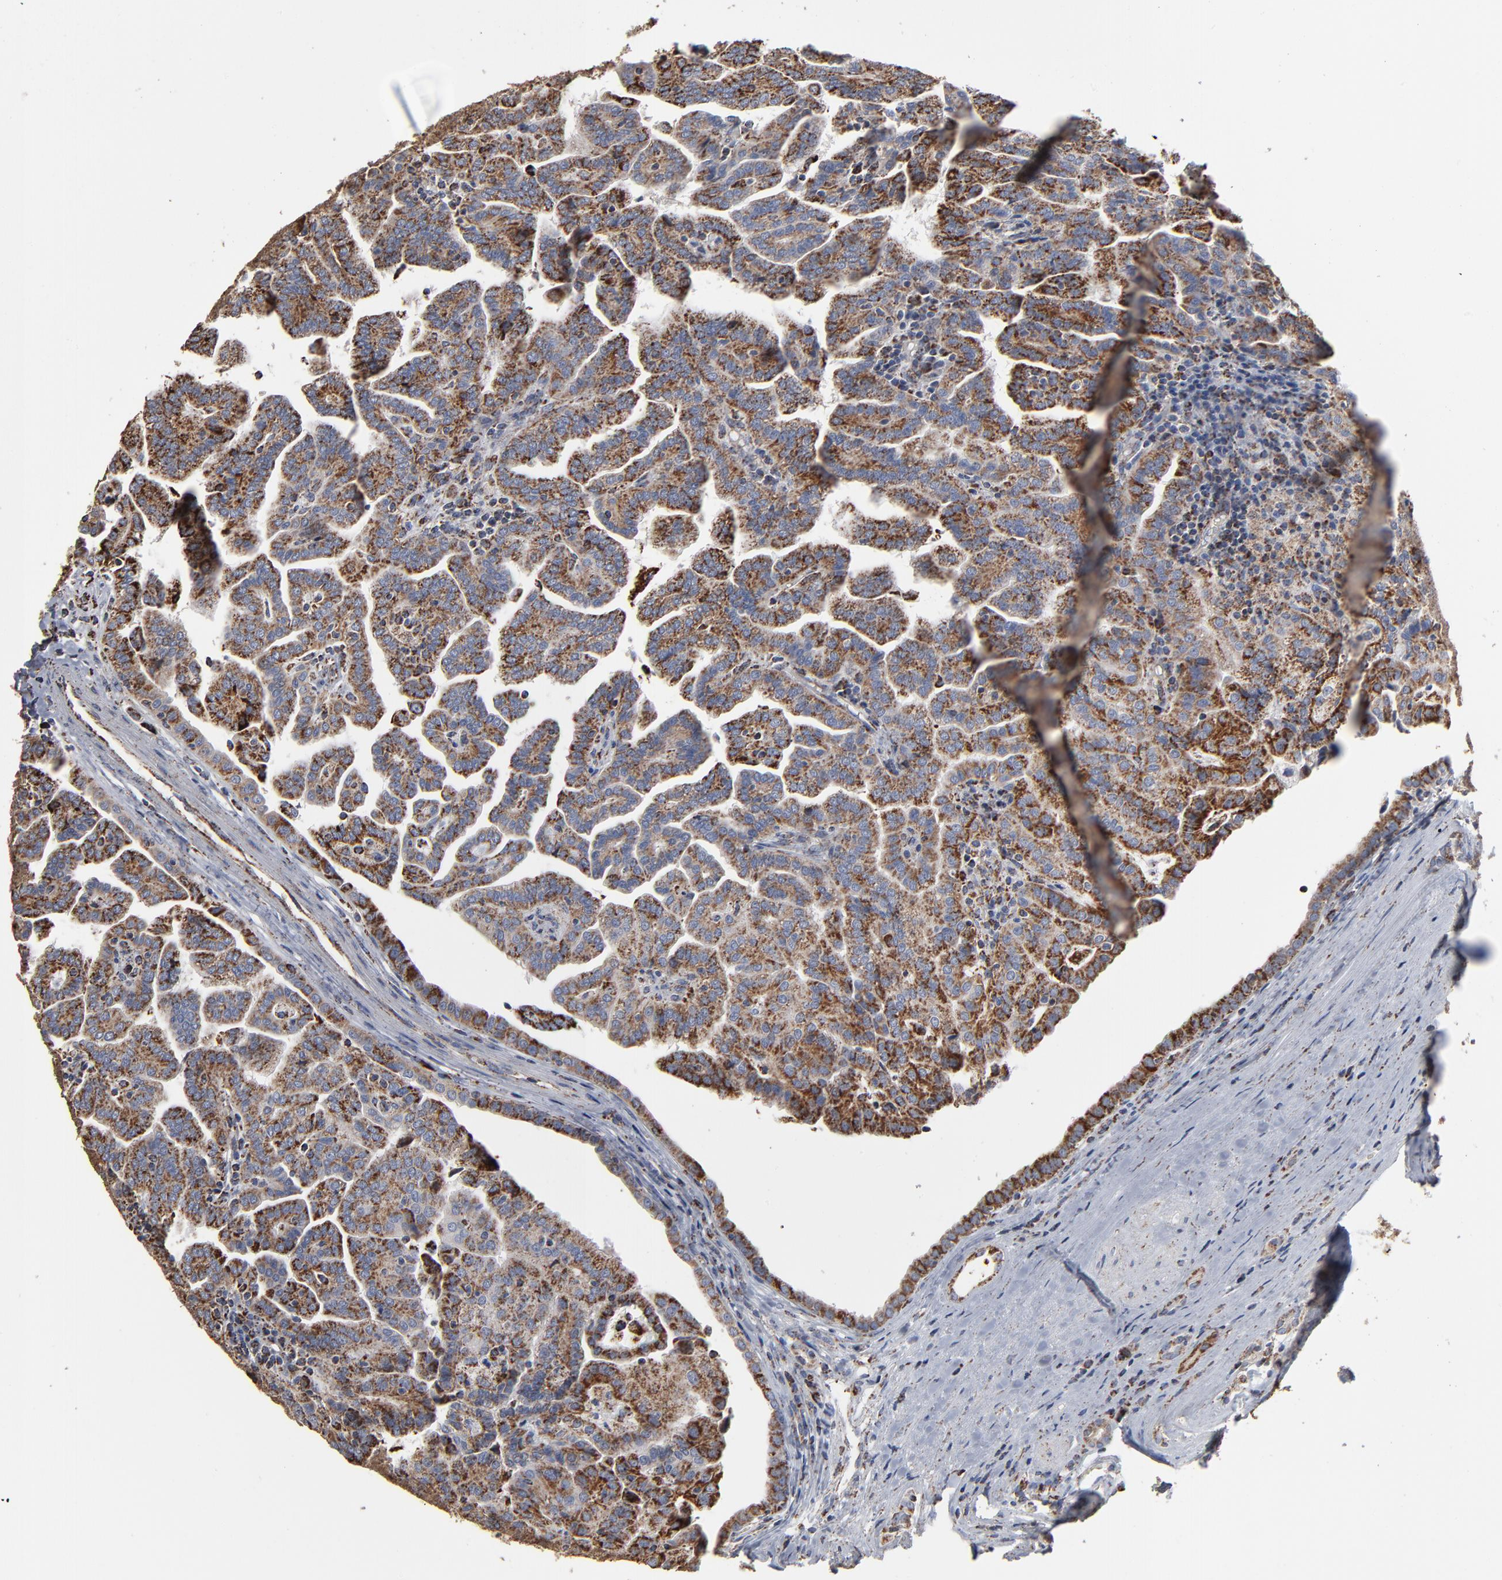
{"staining": {"intensity": "strong", "quantity": ">75%", "location": "cytoplasmic/membranous"}, "tissue": "renal cancer", "cell_type": "Tumor cells", "image_type": "cancer", "snomed": [{"axis": "morphology", "description": "Adenocarcinoma, NOS"}, {"axis": "topography", "description": "Kidney"}], "caption": "A high amount of strong cytoplasmic/membranous staining is present in approximately >75% of tumor cells in adenocarcinoma (renal) tissue. The staining is performed using DAB (3,3'-diaminobenzidine) brown chromogen to label protein expression. The nuclei are counter-stained blue using hematoxylin.", "gene": "UQCRC1", "patient": {"sex": "male", "age": 61}}